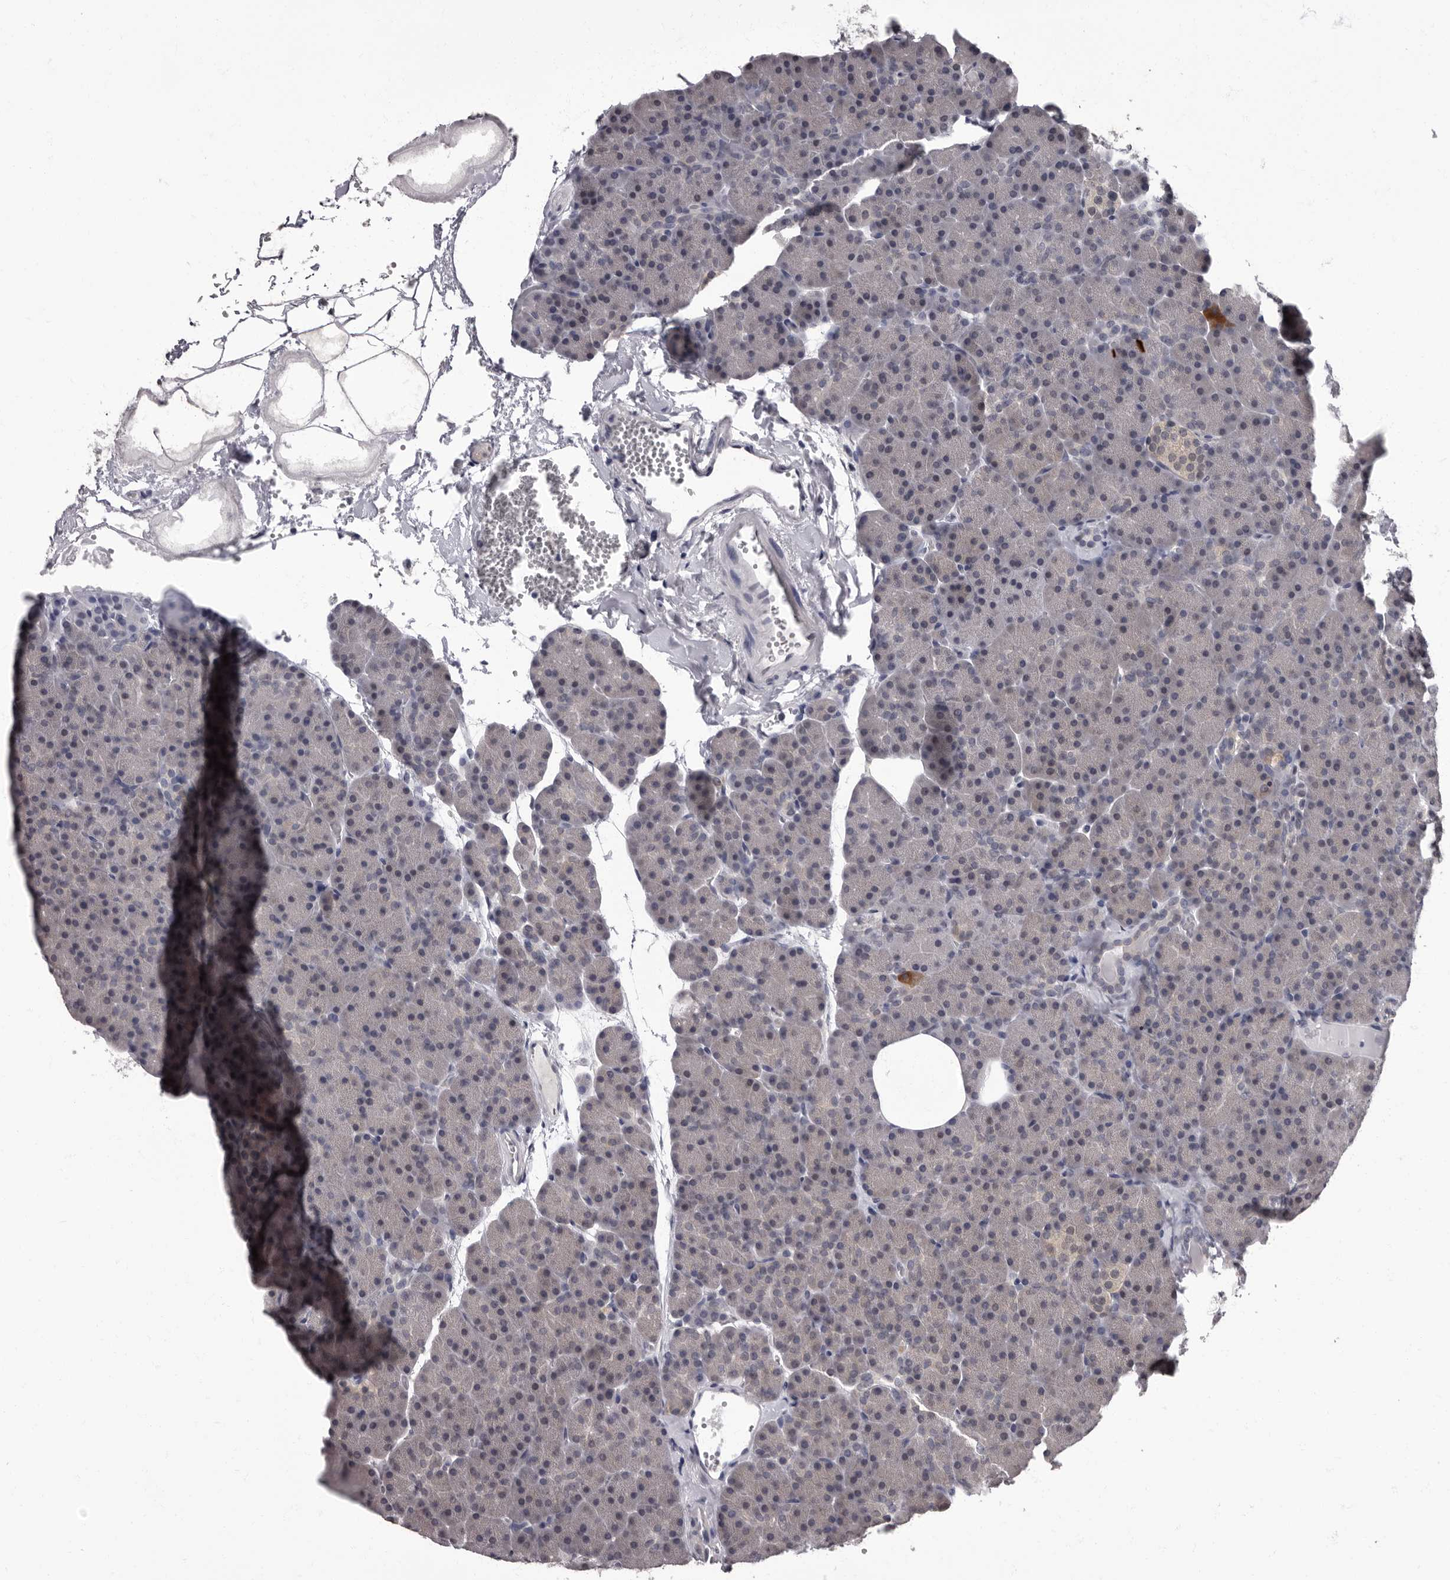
{"staining": {"intensity": "weak", "quantity": "25%-75%", "location": "nuclear"}, "tissue": "pancreas", "cell_type": "Exocrine glandular cells", "image_type": "normal", "snomed": [{"axis": "morphology", "description": "Normal tissue, NOS"}, {"axis": "morphology", "description": "Carcinoid, malignant, NOS"}, {"axis": "topography", "description": "Pancreas"}], "caption": "Brown immunohistochemical staining in normal pancreas displays weak nuclear expression in about 25%-75% of exocrine glandular cells.", "gene": "C1orf50", "patient": {"sex": "female", "age": 35}}